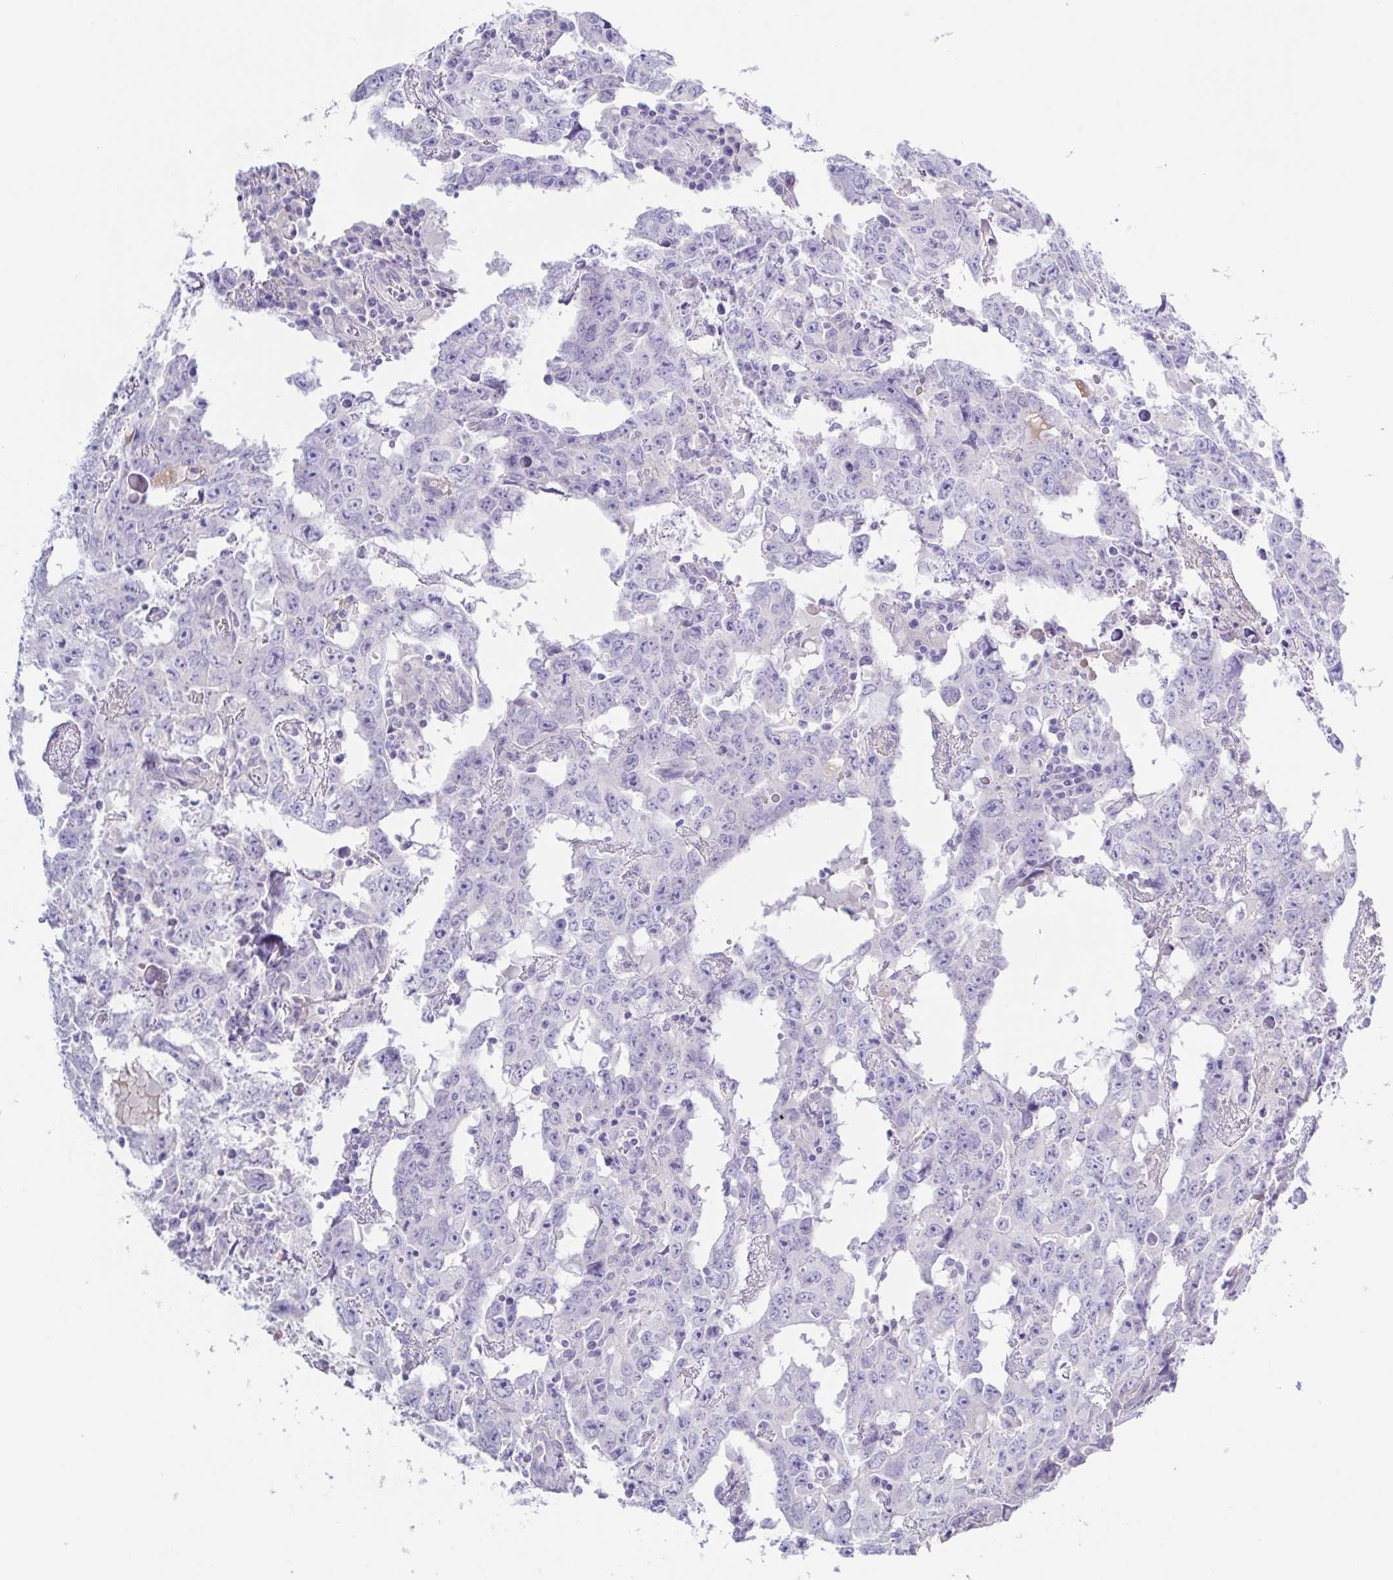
{"staining": {"intensity": "negative", "quantity": "none", "location": "none"}, "tissue": "testis cancer", "cell_type": "Tumor cells", "image_type": "cancer", "snomed": [{"axis": "morphology", "description": "Carcinoma, Embryonal, NOS"}, {"axis": "topography", "description": "Testis"}], "caption": "Testis cancer (embryonal carcinoma) stained for a protein using IHC demonstrates no positivity tumor cells.", "gene": "A1BG", "patient": {"sex": "male", "age": 22}}